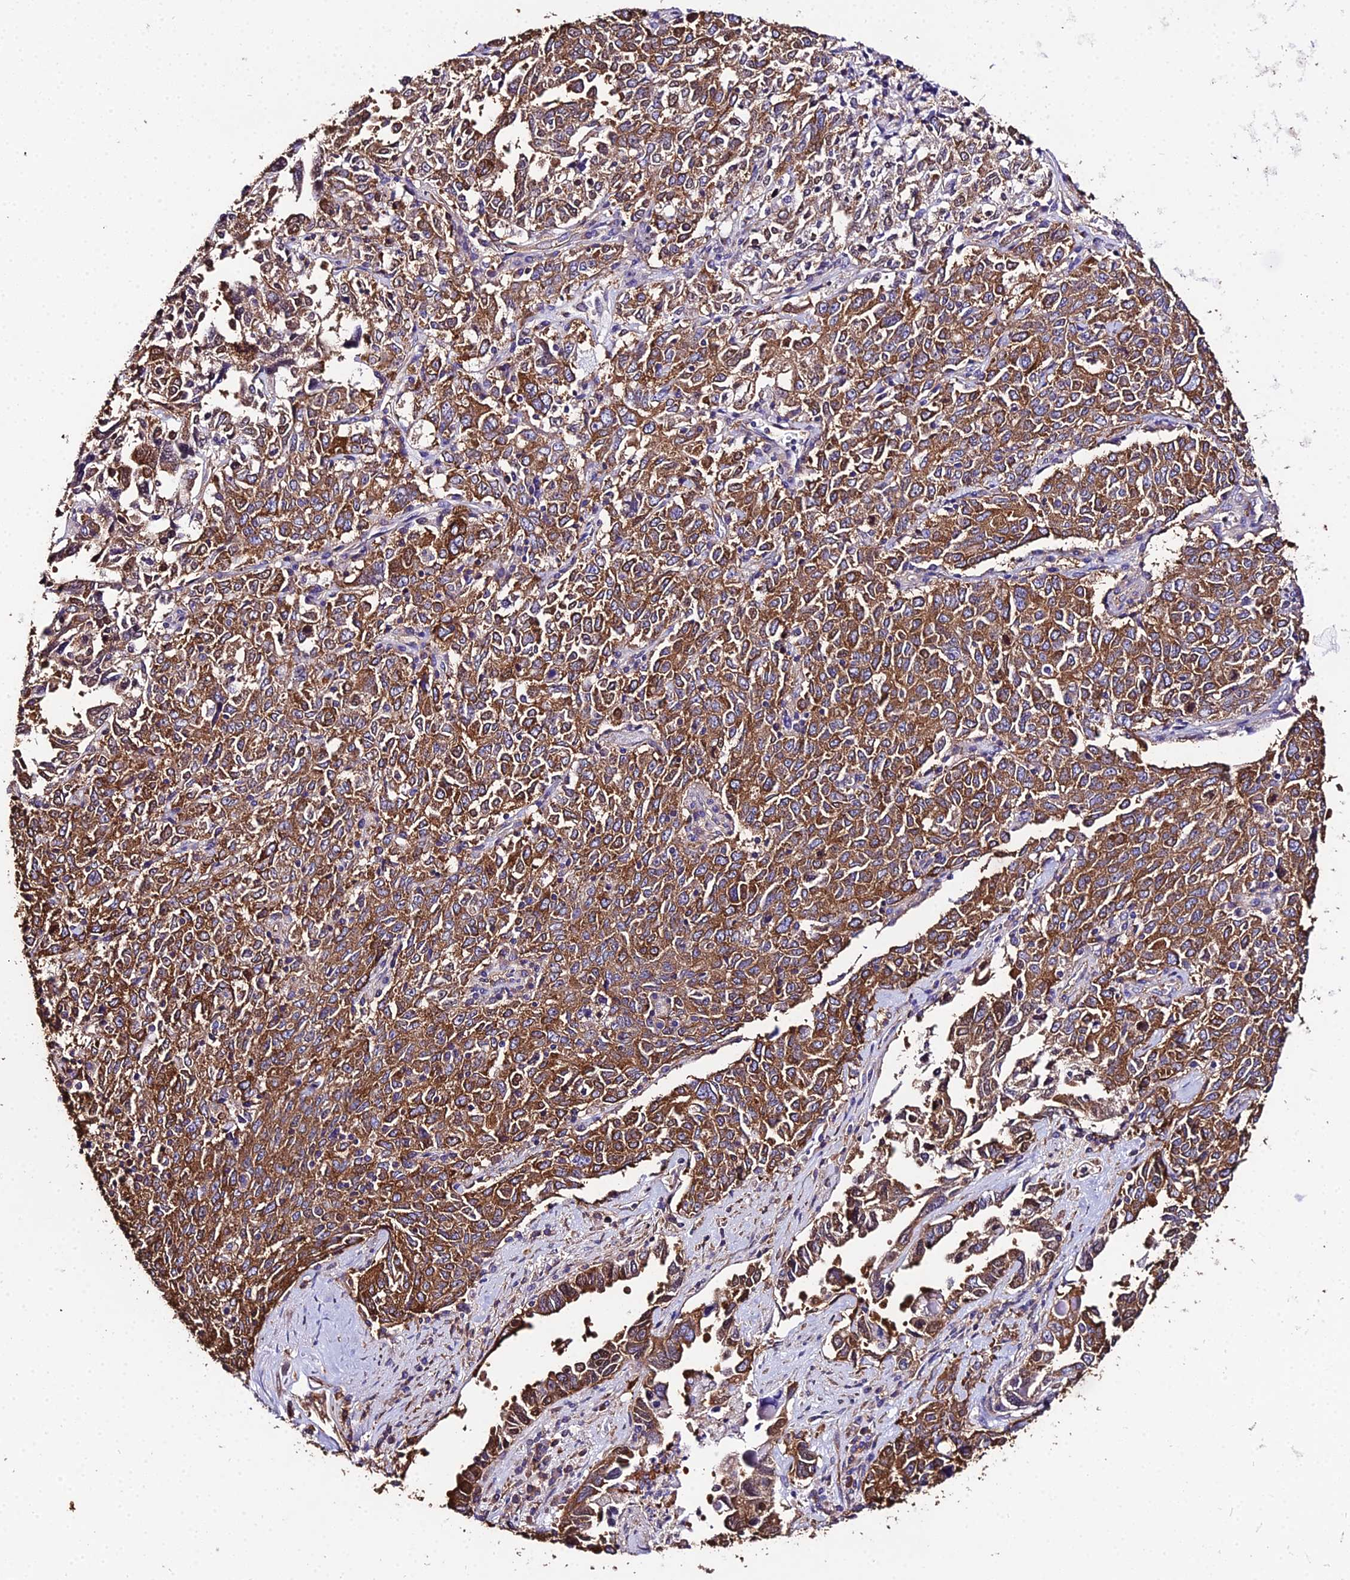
{"staining": {"intensity": "strong", "quantity": ">75%", "location": "cytoplasmic/membranous"}, "tissue": "ovarian cancer", "cell_type": "Tumor cells", "image_type": "cancer", "snomed": [{"axis": "morphology", "description": "Carcinoma, endometroid"}, {"axis": "topography", "description": "Ovary"}], "caption": "Immunohistochemistry (IHC) histopathology image of ovarian cancer stained for a protein (brown), which exhibits high levels of strong cytoplasmic/membranous expression in approximately >75% of tumor cells.", "gene": "TUBA3D", "patient": {"sex": "female", "age": 62}}